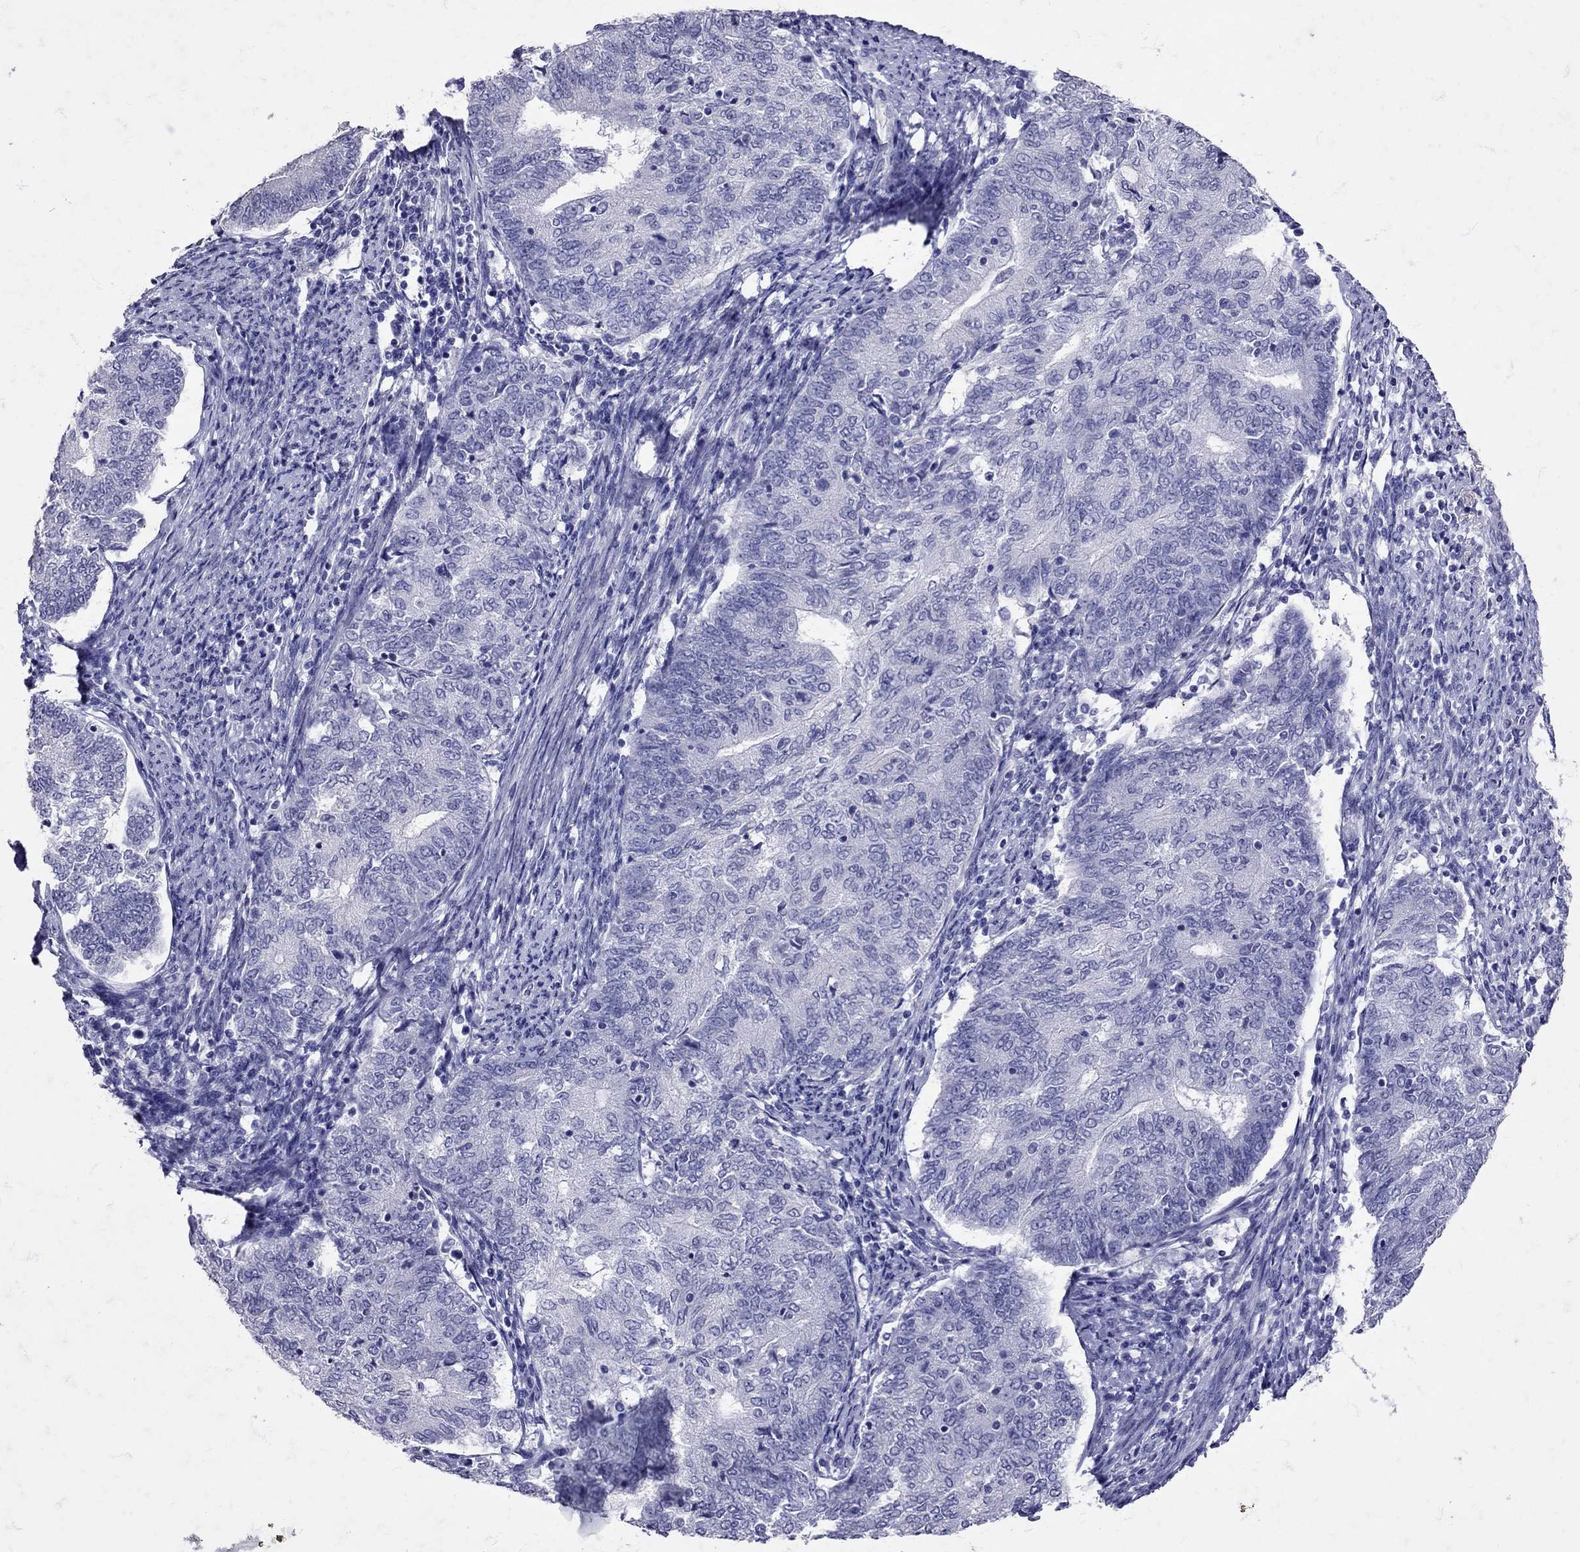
{"staining": {"intensity": "negative", "quantity": "none", "location": "none"}, "tissue": "endometrial cancer", "cell_type": "Tumor cells", "image_type": "cancer", "snomed": [{"axis": "morphology", "description": "Adenocarcinoma, NOS"}, {"axis": "topography", "description": "Endometrium"}], "caption": "IHC image of neoplastic tissue: human adenocarcinoma (endometrial) stained with DAB shows no significant protein positivity in tumor cells.", "gene": "SST", "patient": {"sex": "female", "age": 65}}